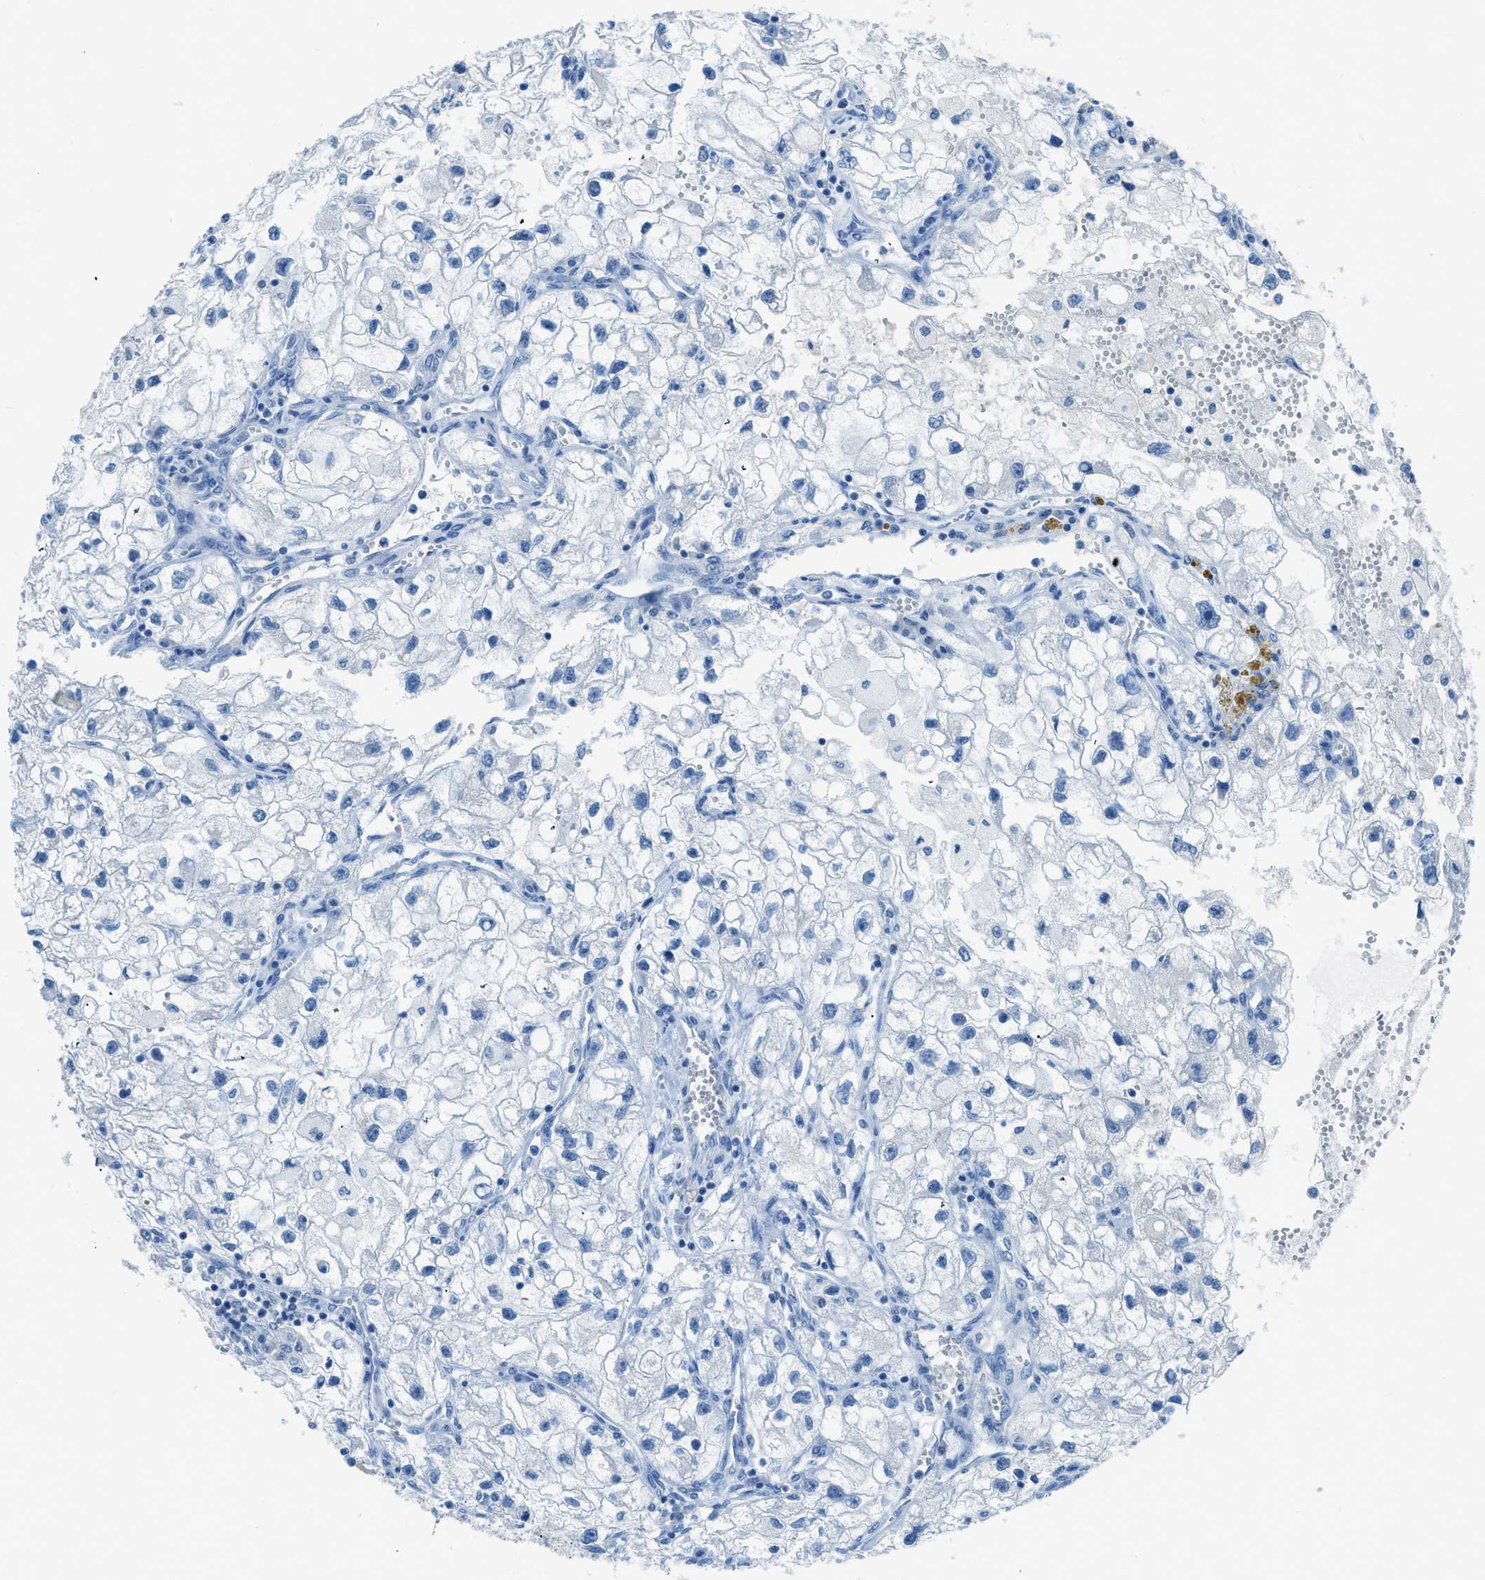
{"staining": {"intensity": "negative", "quantity": "none", "location": "none"}, "tissue": "renal cancer", "cell_type": "Tumor cells", "image_type": "cancer", "snomed": [{"axis": "morphology", "description": "Adenocarcinoma, NOS"}, {"axis": "topography", "description": "Kidney"}], "caption": "DAB immunohistochemical staining of renal adenocarcinoma demonstrates no significant staining in tumor cells. (DAB (3,3'-diaminobenzidine) immunohistochemistry with hematoxylin counter stain).", "gene": "ACAN", "patient": {"sex": "female", "age": 70}}